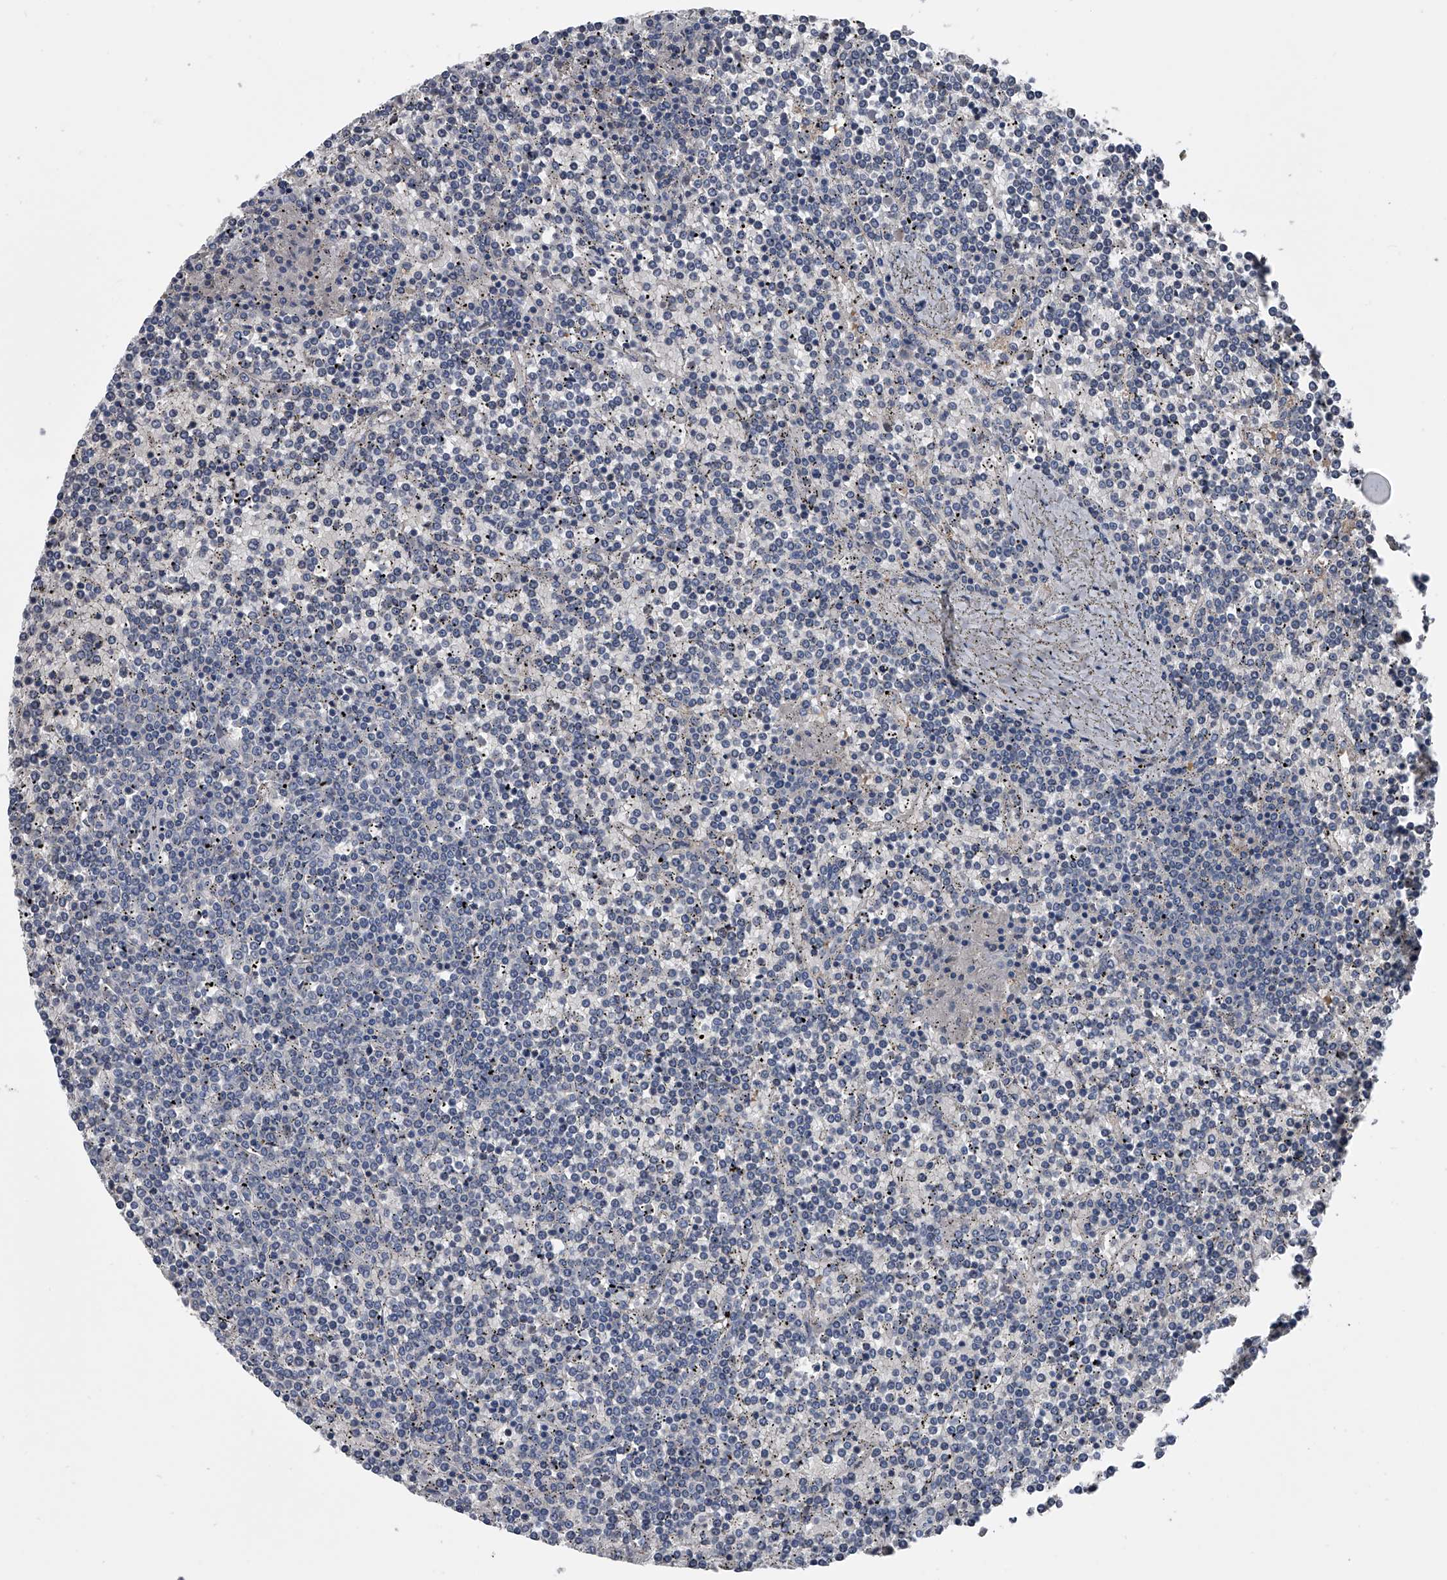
{"staining": {"intensity": "negative", "quantity": "none", "location": "none"}, "tissue": "lymphoma", "cell_type": "Tumor cells", "image_type": "cancer", "snomed": [{"axis": "morphology", "description": "Malignant lymphoma, non-Hodgkin's type, Low grade"}, {"axis": "topography", "description": "Spleen"}], "caption": "Tumor cells show no significant expression in lymphoma.", "gene": "KIF13A", "patient": {"sex": "female", "age": 19}}